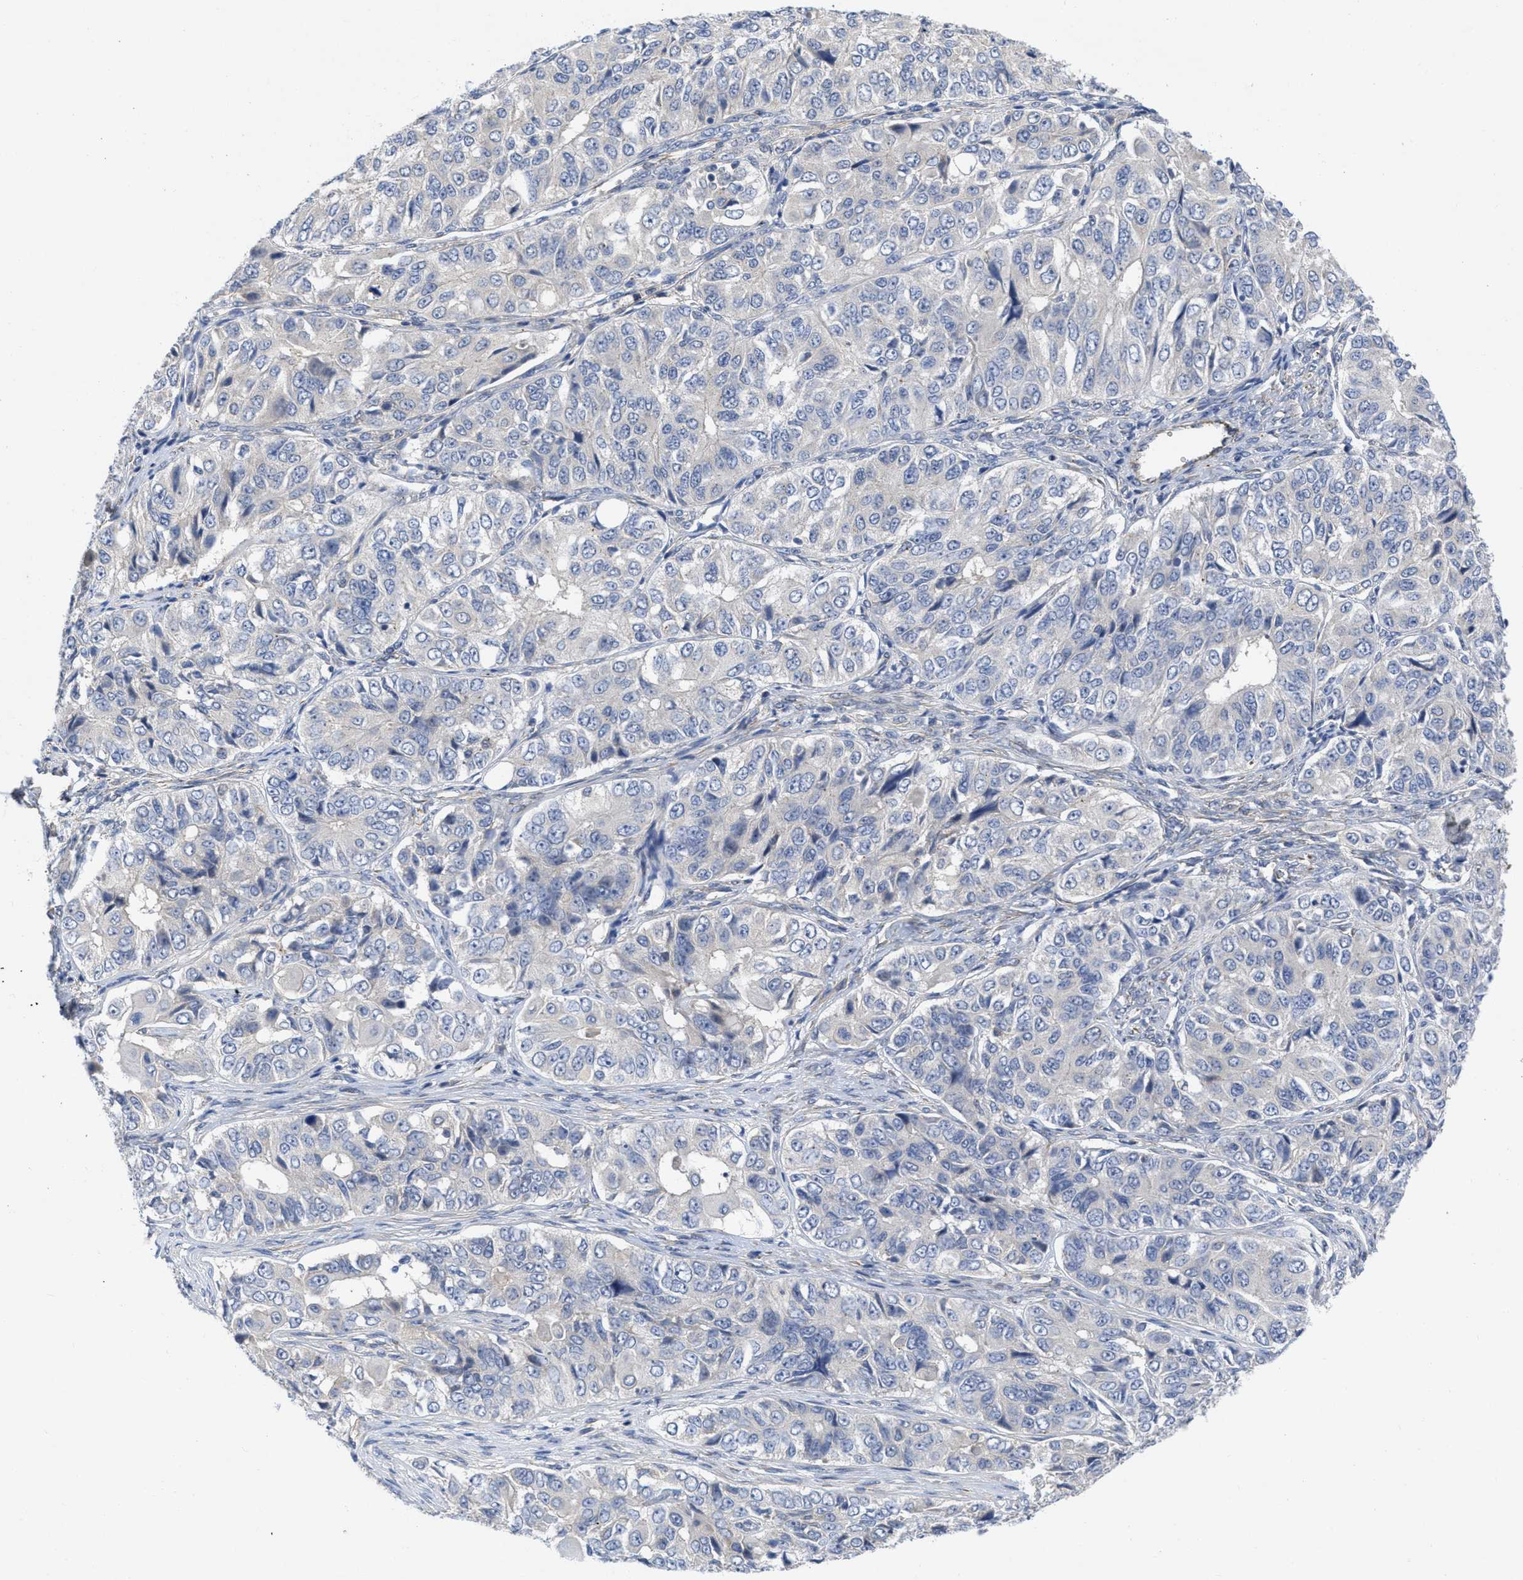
{"staining": {"intensity": "negative", "quantity": "none", "location": "none"}, "tissue": "ovarian cancer", "cell_type": "Tumor cells", "image_type": "cancer", "snomed": [{"axis": "morphology", "description": "Carcinoma, endometroid"}, {"axis": "topography", "description": "Ovary"}], "caption": "Human ovarian cancer stained for a protein using immunohistochemistry (IHC) demonstrates no expression in tumor cells.", "gene": "ARHGEF26", "patient": {"sex": "female", "age": 51}}